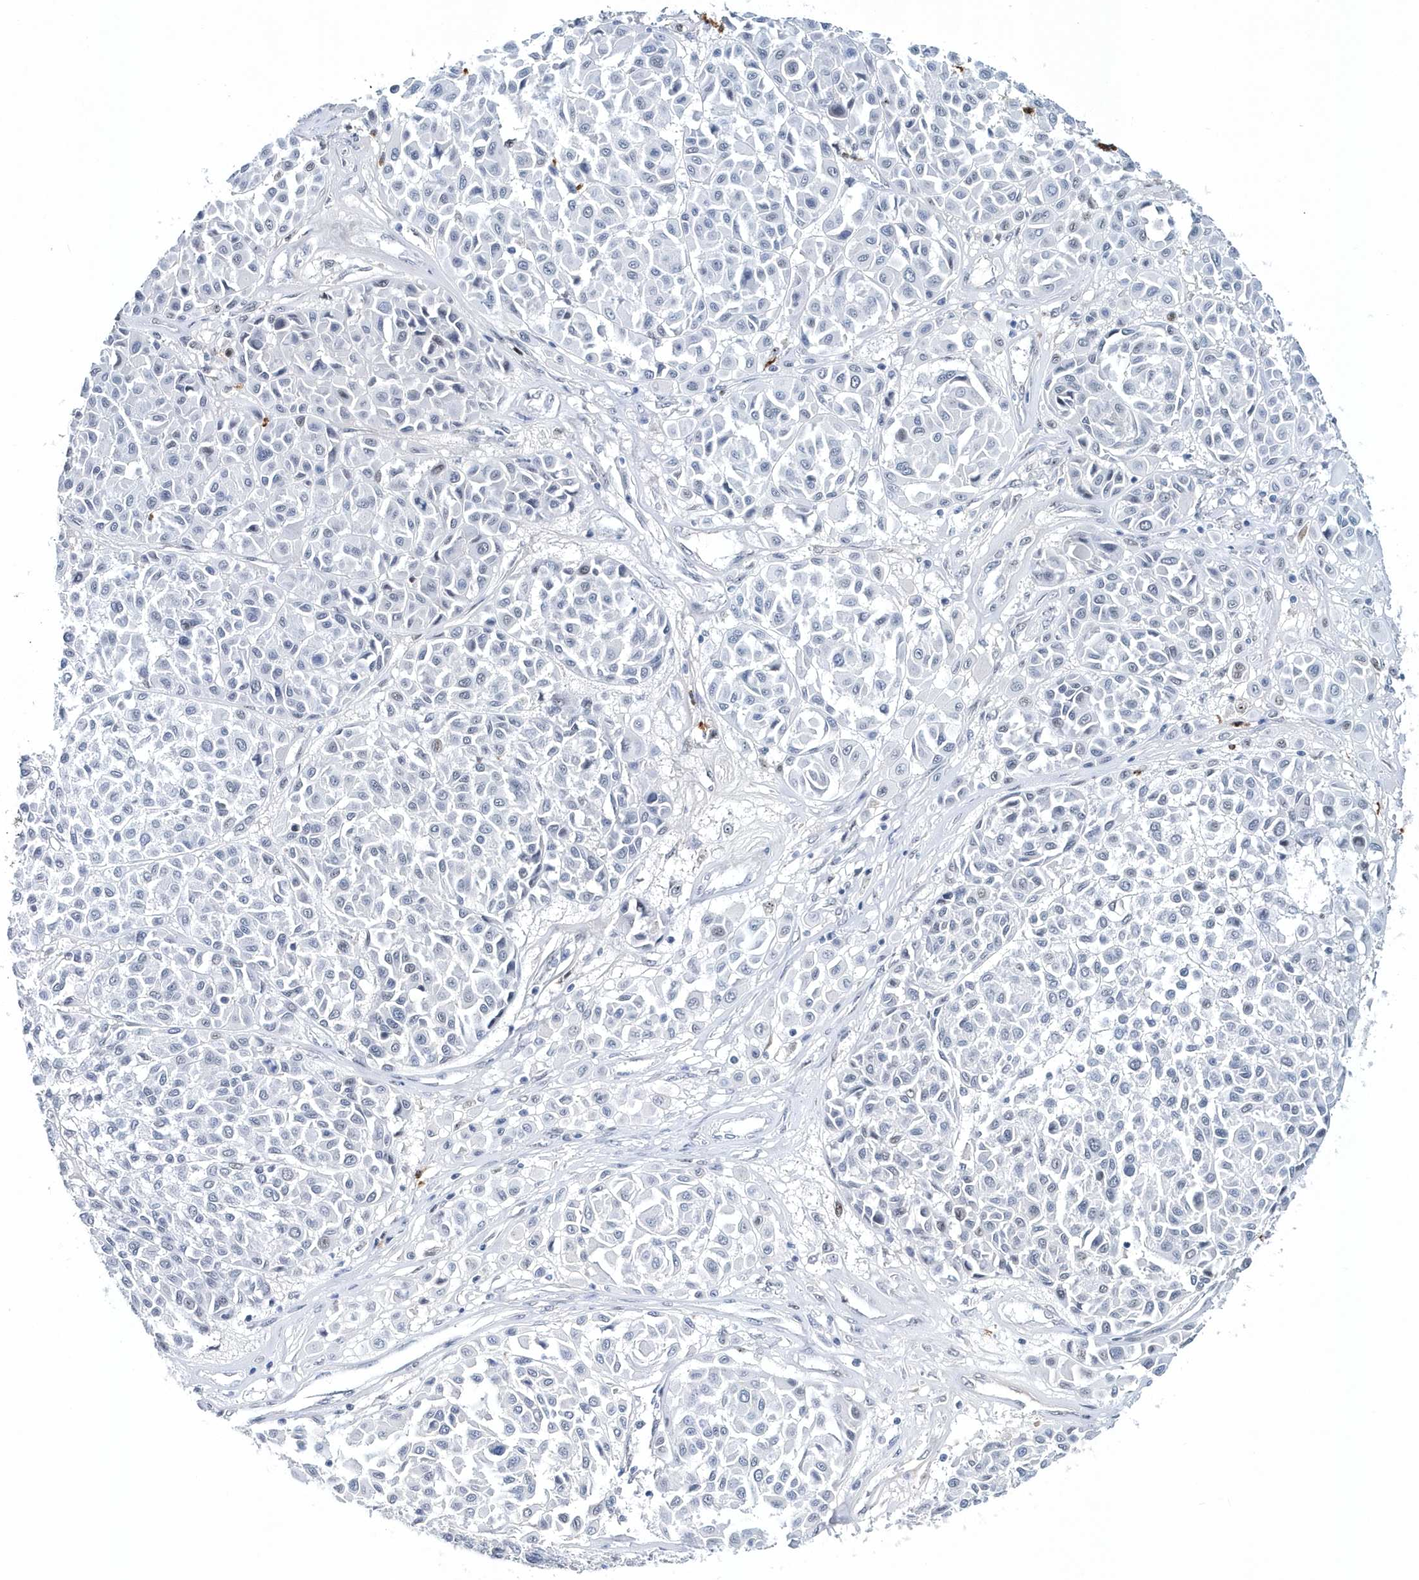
{"staining": {"intensity": "negative", "quantity": "none", "location": "none"}, "tissue": "melanoma", "cell_type": "Tumor cells", "image_type": "cancer", "snomed": [{"axis": "morphology", "description": "Malignant melanoma, Metastatic site"}, {"axis": "topography", "description": "Soft tissue"}], "caption": "DAB immunohistochemical staining of human melanoma displays no significant positivity in tumor cells.", "gene": "ASCL4", "patient": {"sex": "male", "age": 41}}